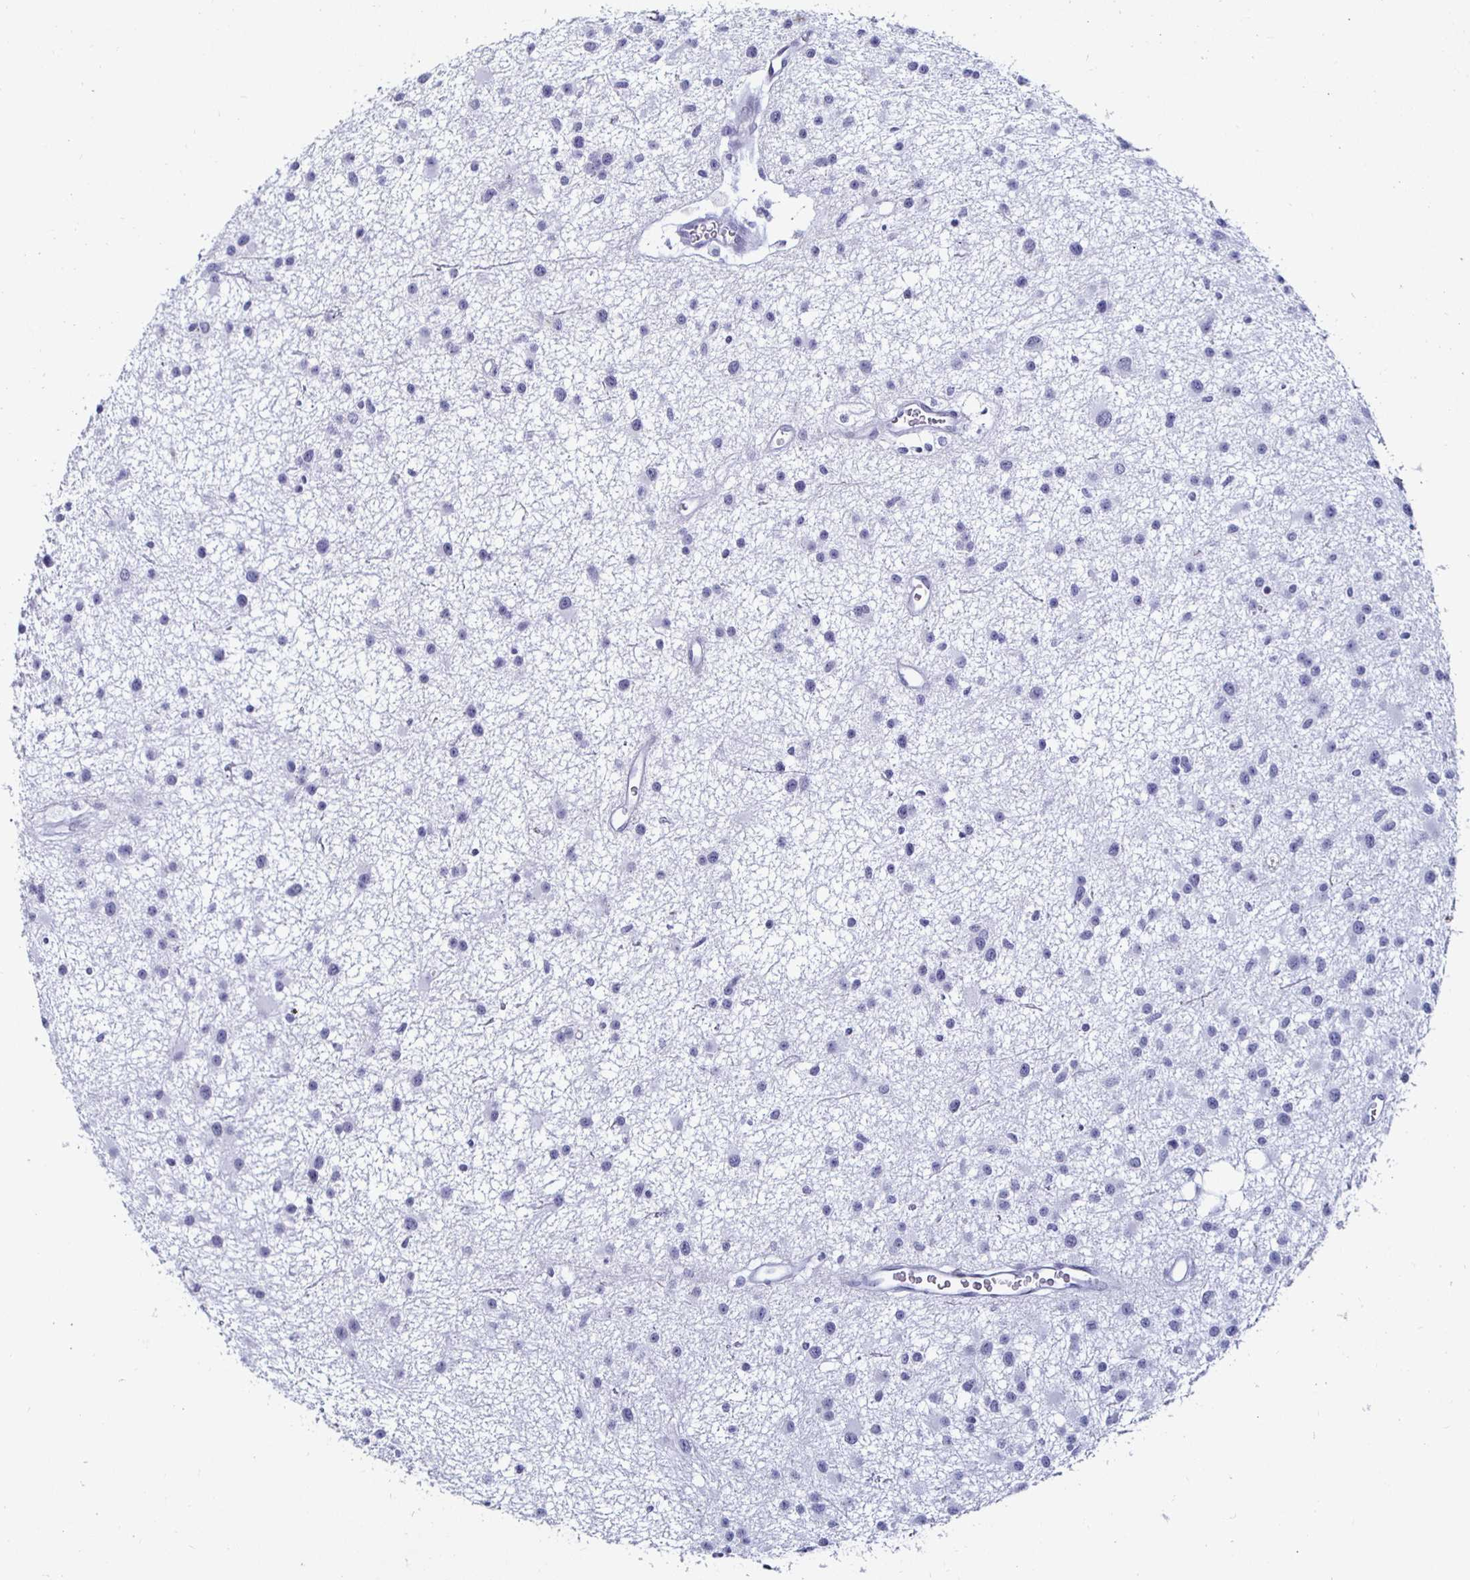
{"staining": {"intensity": "negative", "quantity": "none", "location": "none"}, "tissue": "glioma", "cell_type": "Tumor cells", "image_type": "cancer", "snomed": [{"axis": "morphology", "description": "Glioma, malignant, Low grade"}, {"axis": "topography", "description": "Brain"}], "caption": "Immunohistochemical staining of glioma displays no significant expression in tumor cells.", "gene": "KRT4", "patient": {"sex": "male", "age": 43}}